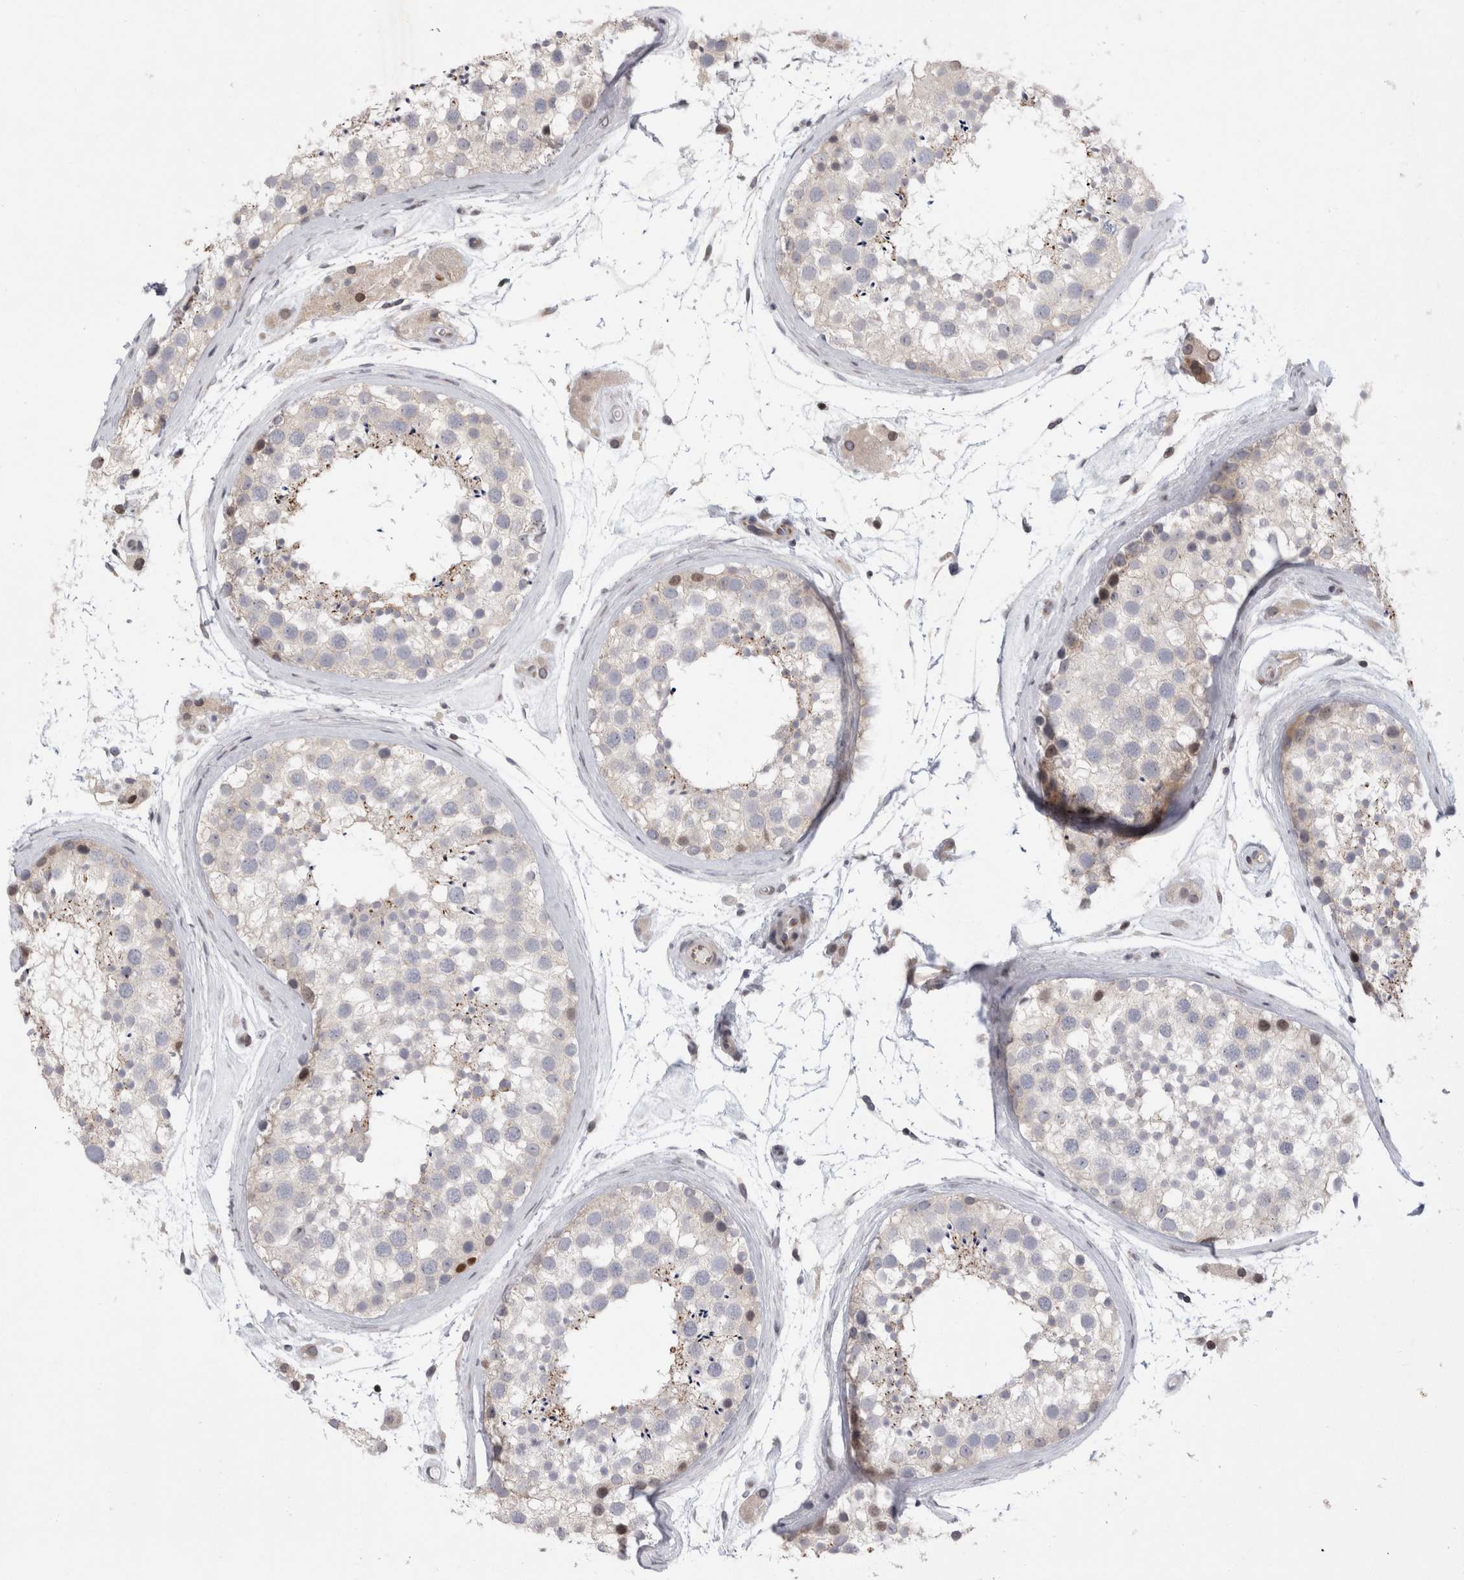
{"staining": {"intensity": "weak", "quantity": "<25%", "location": "nuclear"}, "tissue": "testis", "cell_type": "Cells in seminiferous ducts", "image_type": "normal", "snomed": [{"axis": "morphology", "description": "Normal tissue, NOS"}, {"axis": "topography", "description": "Testis"}], "caption": "Testis stained for a protein using immunohistochemistry (IHC) shows no expression cells in seminiferous ducts.", "gene": "UTP25", "patient": {"sex": "male", "age": 46}}